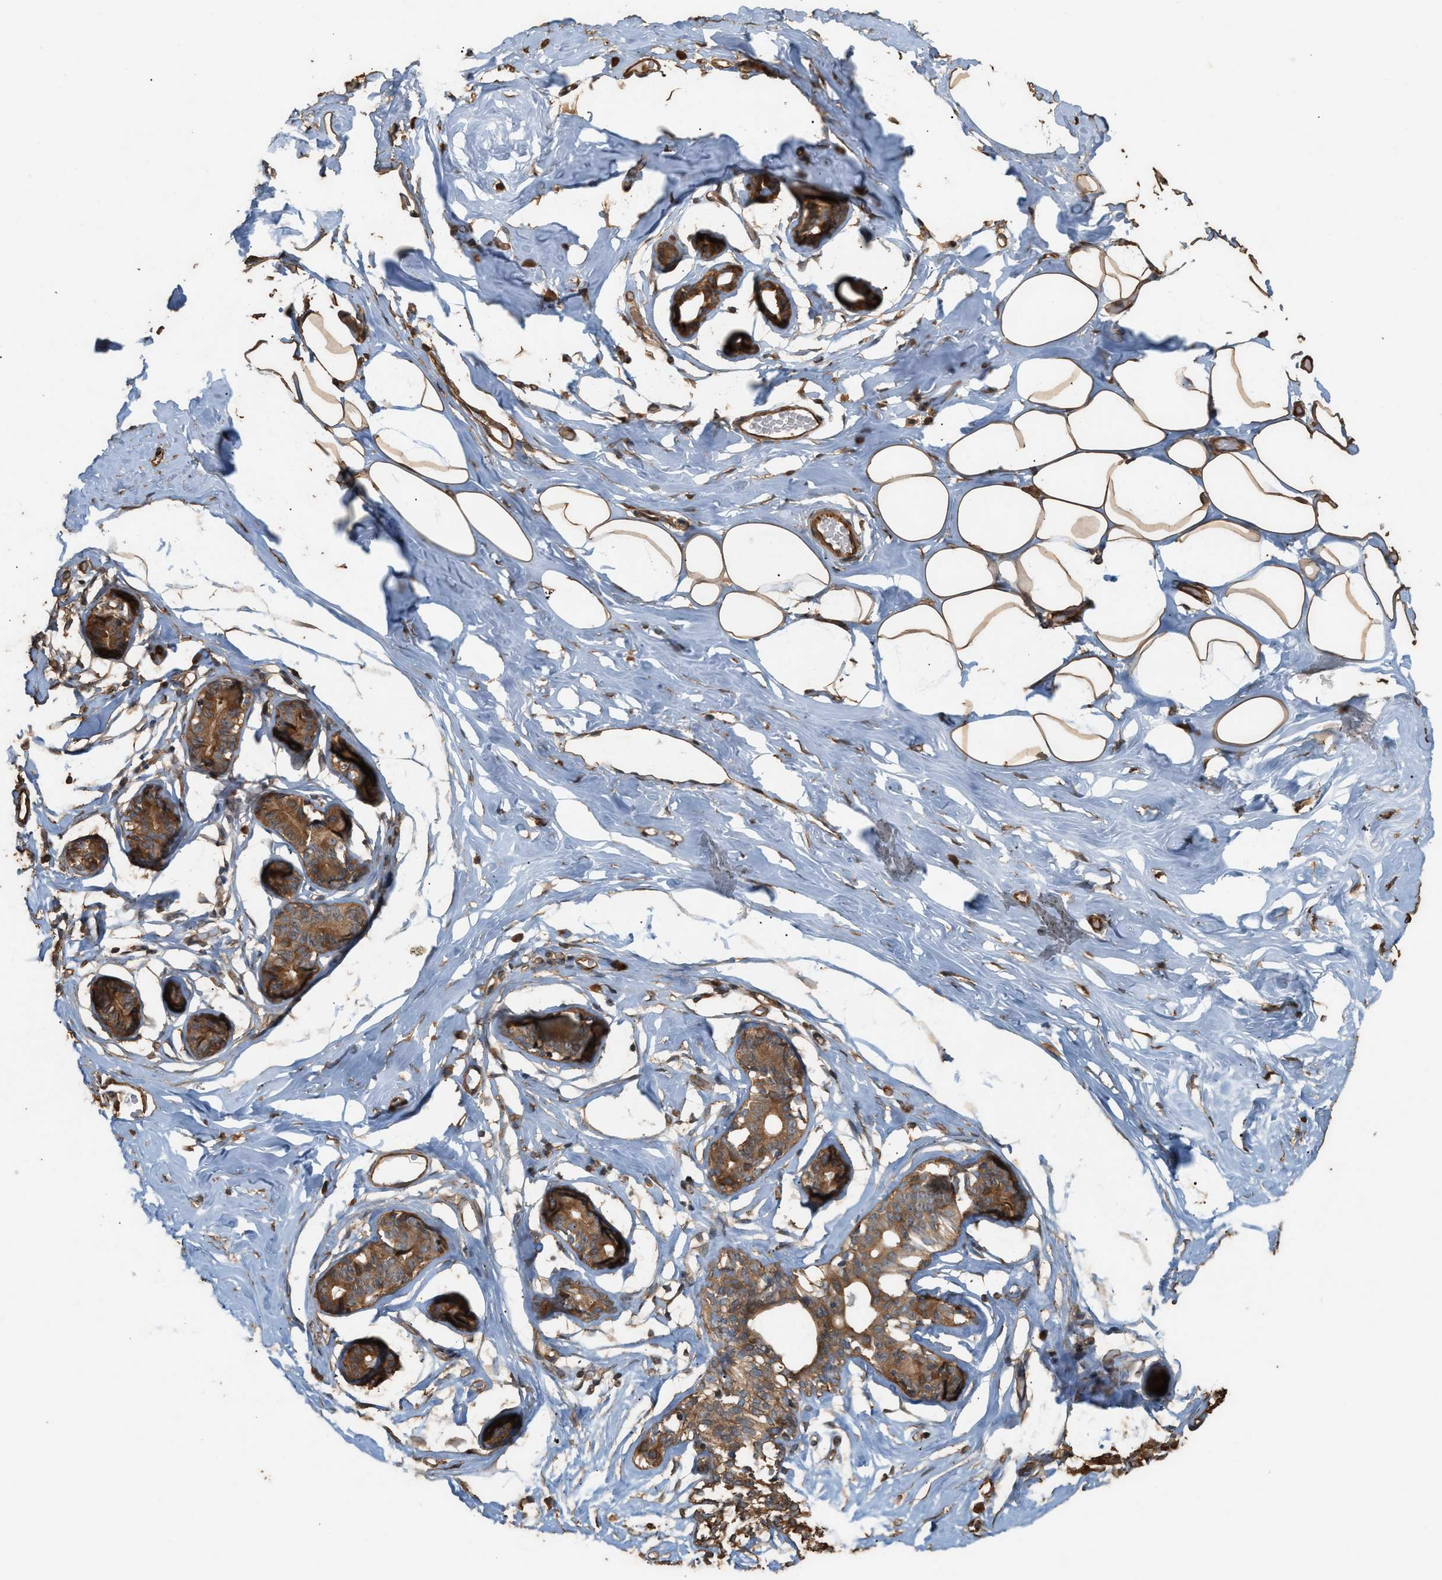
{"staining": {"intensity": "strong", "quantity": ">75%", "location": "cytoplasmic/membranous"}, "tissue": "adipose tissue", "cell_type": "Adipocytes", "image_type": "normal", "snomed": [{"axis": "morphology", "description": "Normal tissue, NOS"}, {"axis": "morphology", "description": "Fibrosis, NOS"}, {"axis": "topography", "description": "Breast"}, {"axis": "topography", "description": "Adipose tissue"}], "caption": "About >75% of adipocytes in normal human adipose tissue exhibit strong cytoplasmic/membranous protein expression as visualized by brown immunohistochemical staining.", "gene": "DCAF7", "patient": {"sex": "female", "age": 39}}